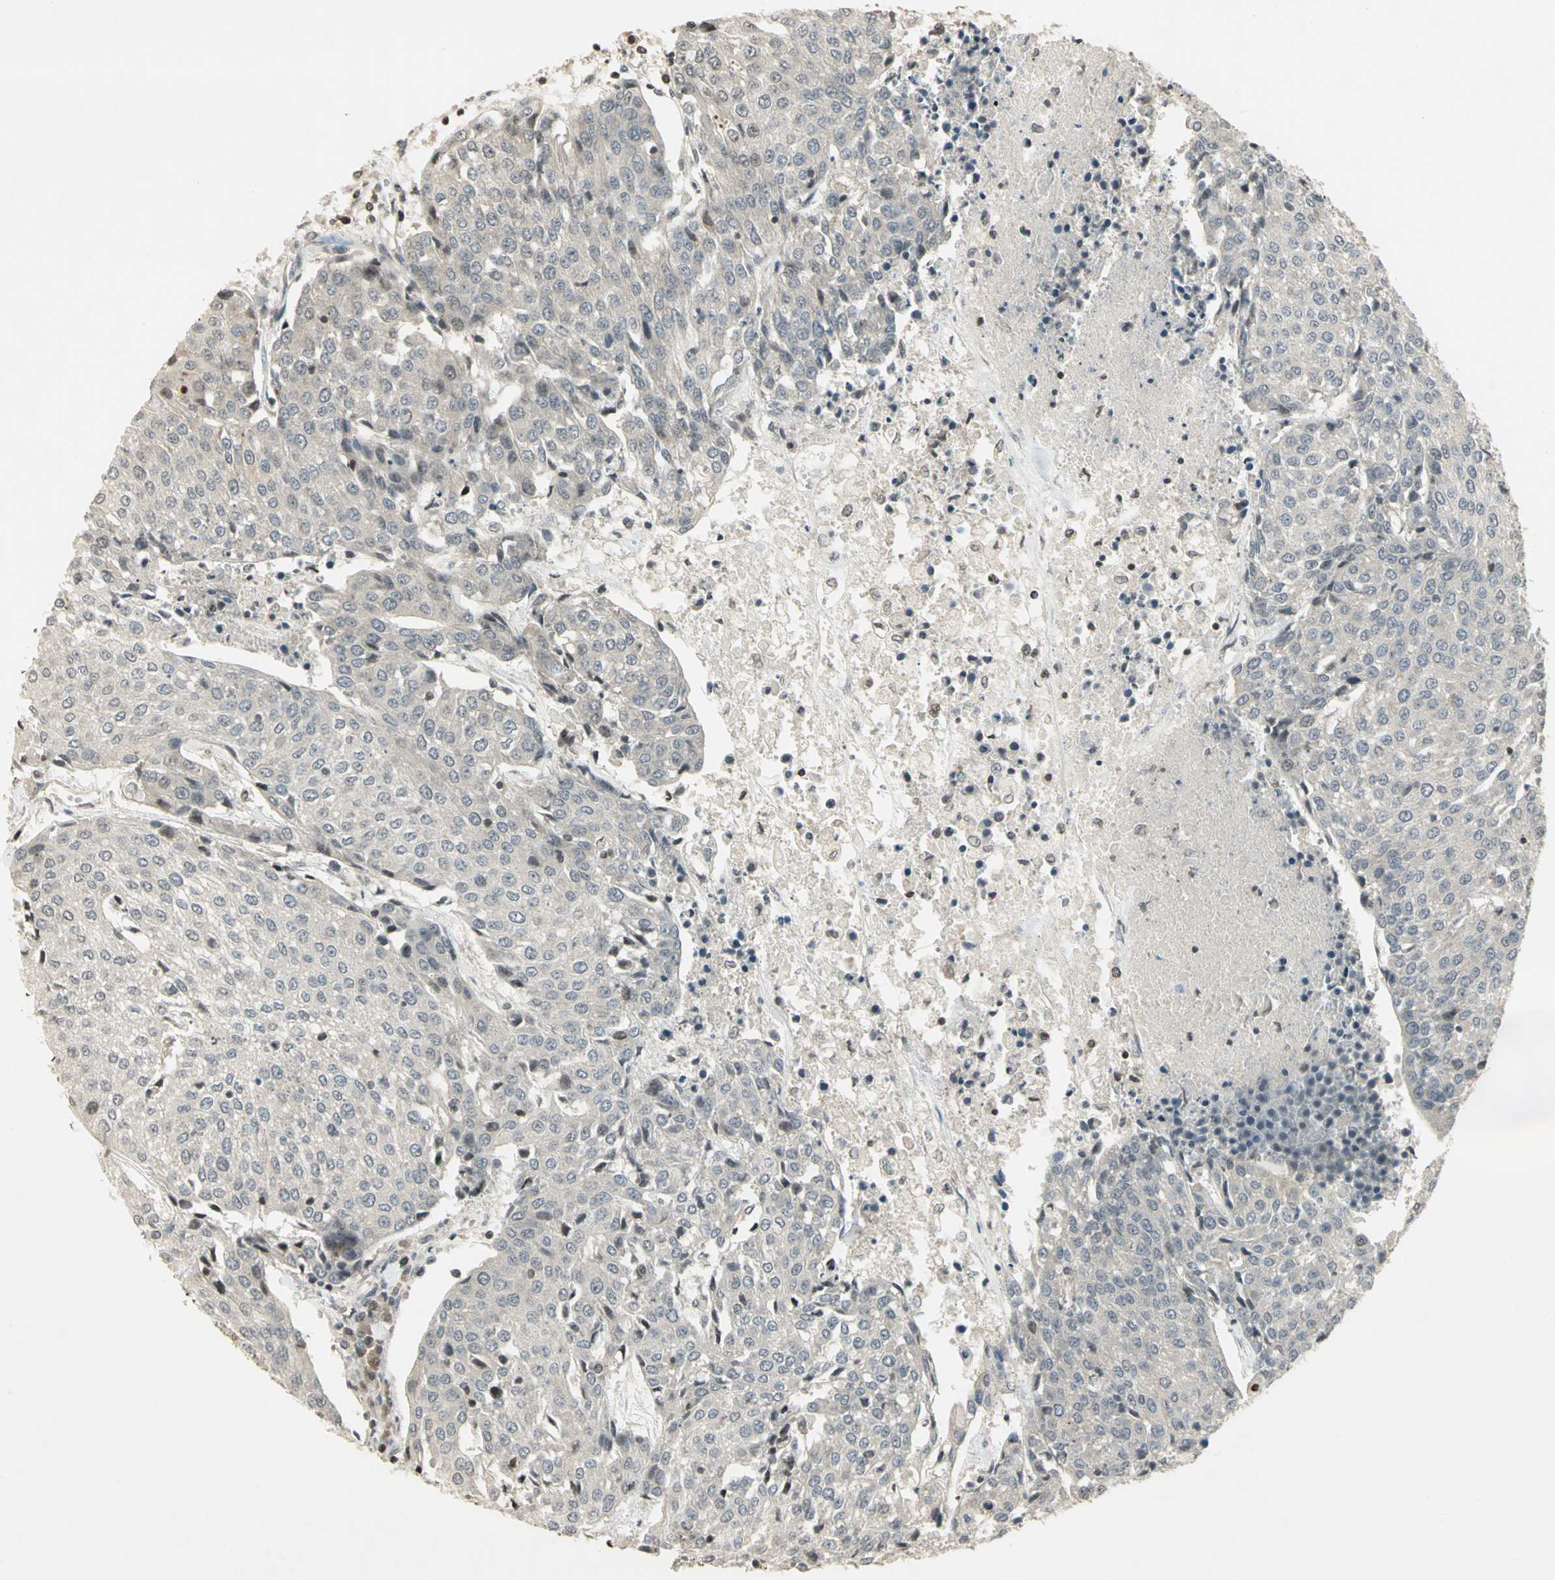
{"staining": {"intensity": "negative", "quantity": "none", "location": "none"}, "tissue": "urothelial cancer", "cell_type": "Tumor cells", "image_type": "cancer", "snomed": [{"axis": "morphology", "description": "Urothelial carcinoma, High grade"}, {"axis": "topography", "description": "Urinary bladder"}], "caption": "Urothelial carcinoma (high-grade) stained for a protein using immunohistochemistry (IHC) displays no positivity tumor cells.", "gene": "IL16", "patient": {"sex": "female", "age": 85}}